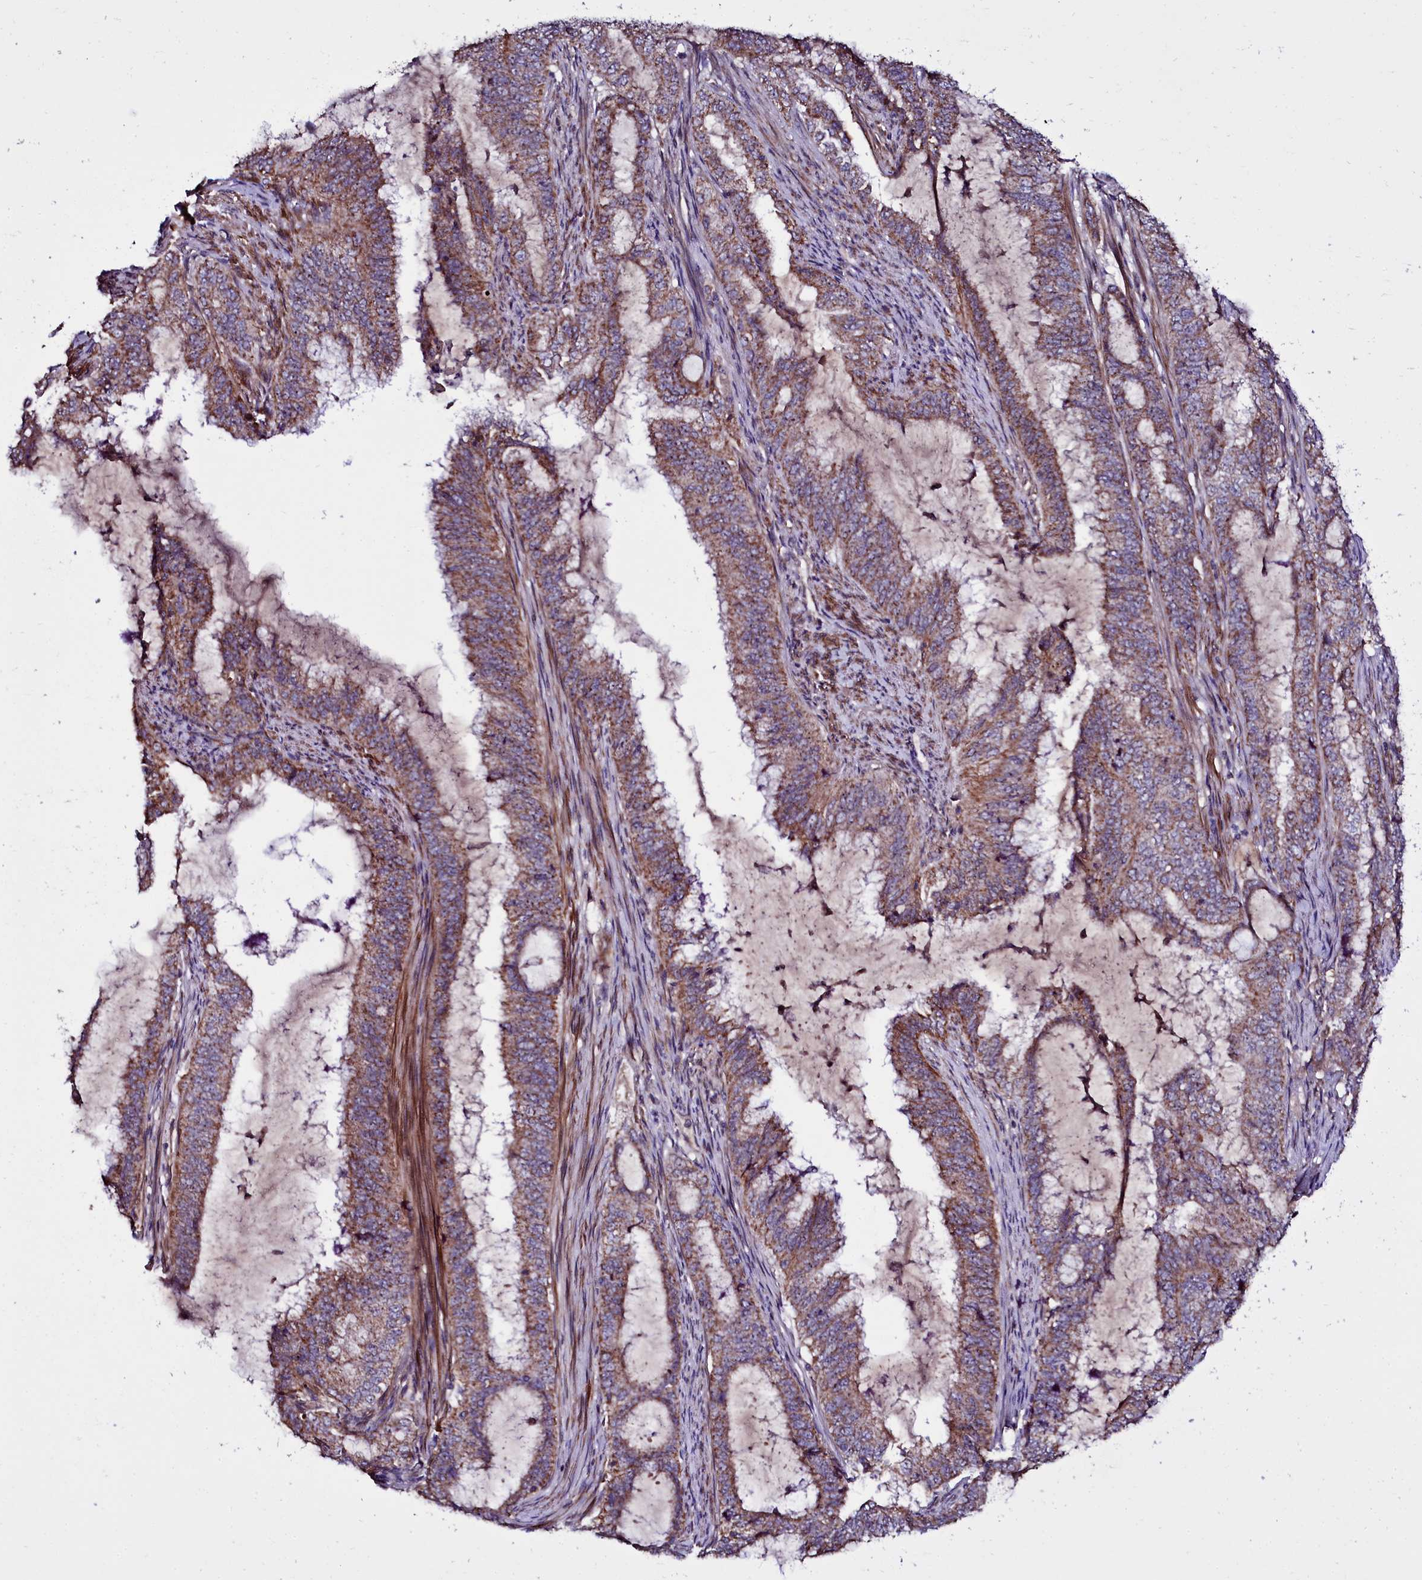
{"staining": {"intensity": "moderate", "quantity": ">75%", "location": "cytoplasmic/membranous"}, "tissue": "endometrial cancer", "cell_type": "Tumor cells", "image_type": "cancer", "snomed": [{"axis": "morphology", "description": "Adenocarcinoma, NOS"}, {"axis": "topography", "description": "Endometrium"}], "caption": "A micrograph of endometrial cancer (adenocarcinoma) stained for a protein displays moderate cytoplasmic/membranous brown staining in tumor cells.", "gene": "NAA80", "patient": {"sex": "female", "age": 51}}